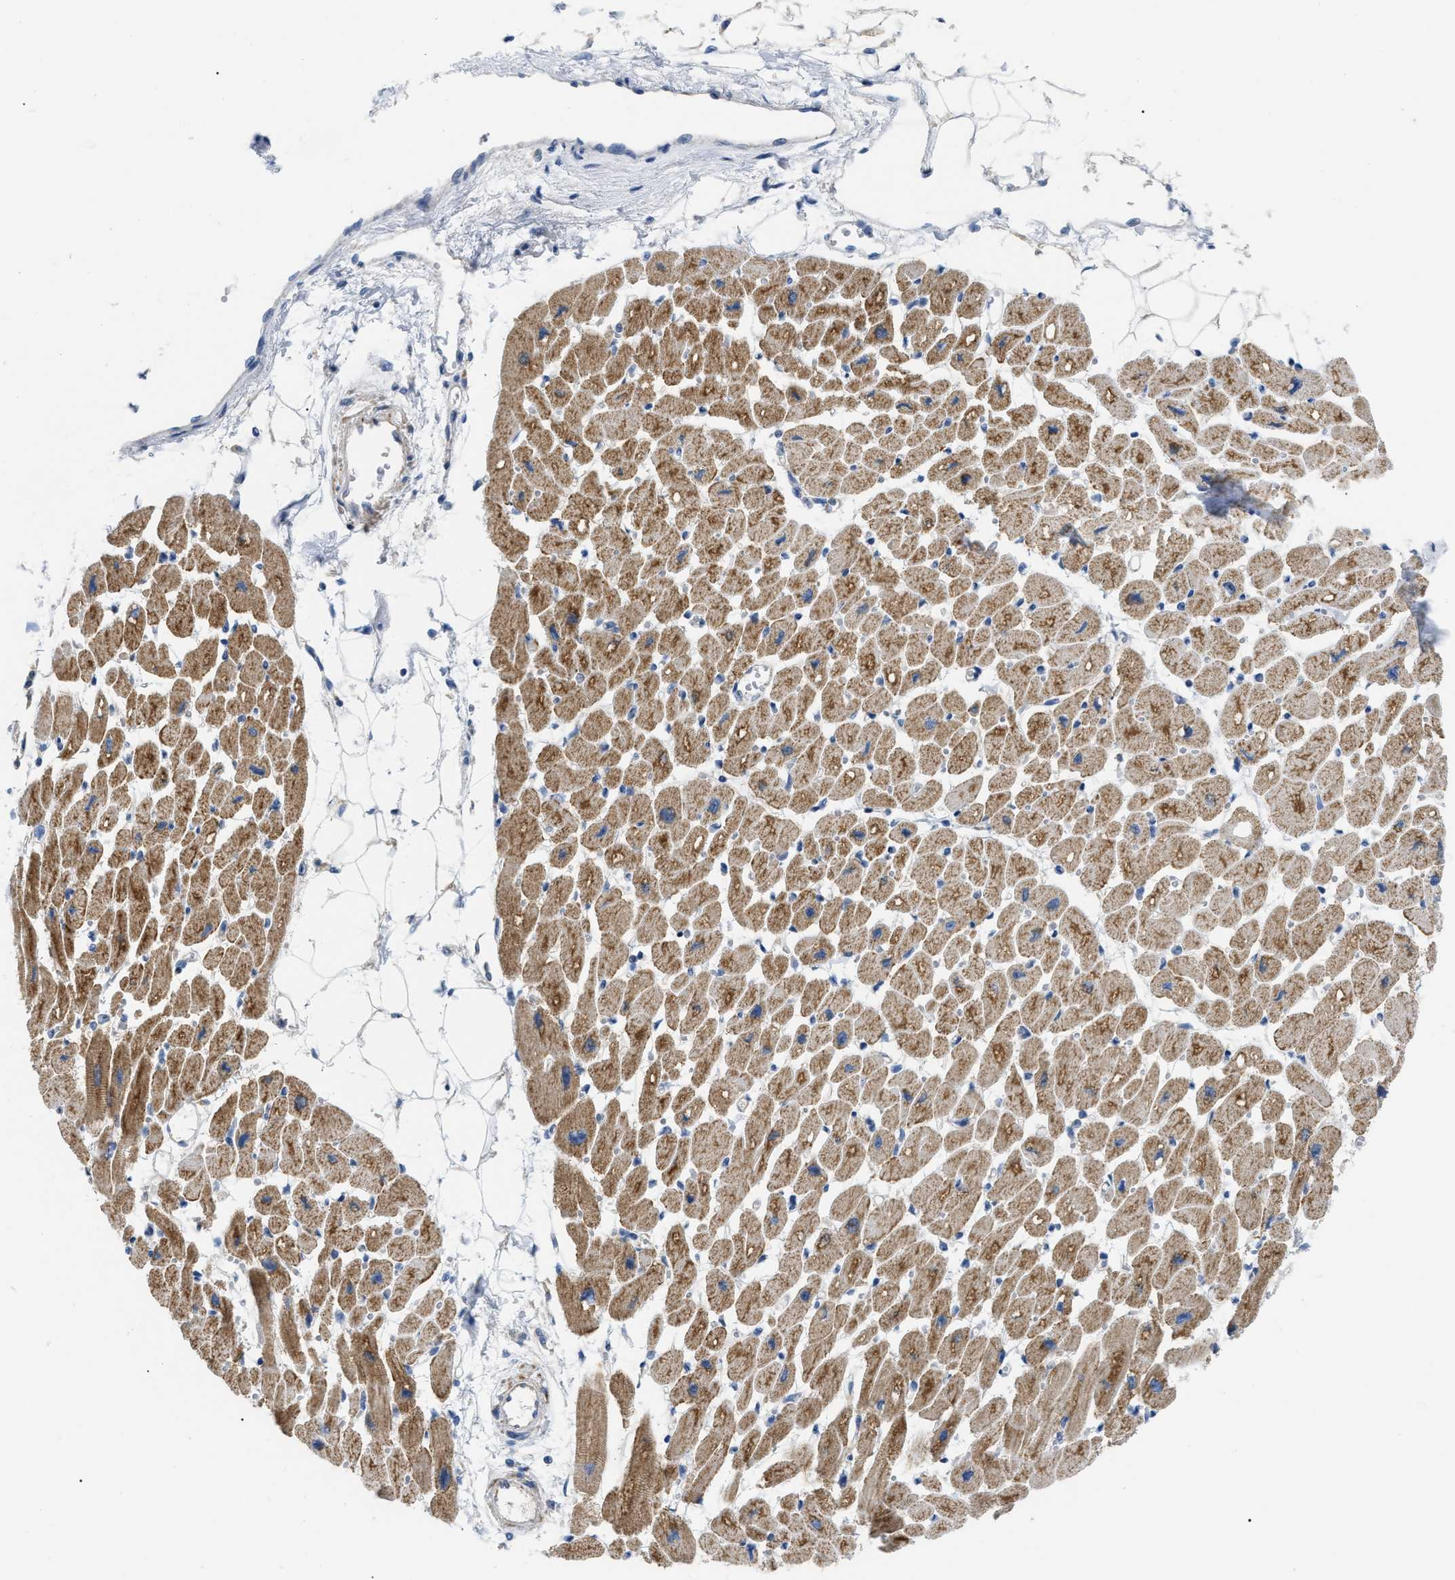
{"staining": {"intensity": "moderate", "quantity": ">75%", "location": "cytoplasmic/membranous"}, "tissue": "heart muscle", "cell_type": "Cardiomyocytes", "image_type": "normal", "snomed": [{"axis": "morphology", "description": "Normal tissue, NOS"}, {"axis": "topography", "description": "Heart"}], "caption": "IHC image of unremarkable heart muscle: heart muscle stained using immunohistochemistry reveals medium levels of moderate protein expression localized specifically in the cytoplasmic/membranous of cardiomyocytes, appearing as a cytoplasmic/membranous brown color.", "gene": "DHX58", "patient": {"sex": "female", "age": 54}}